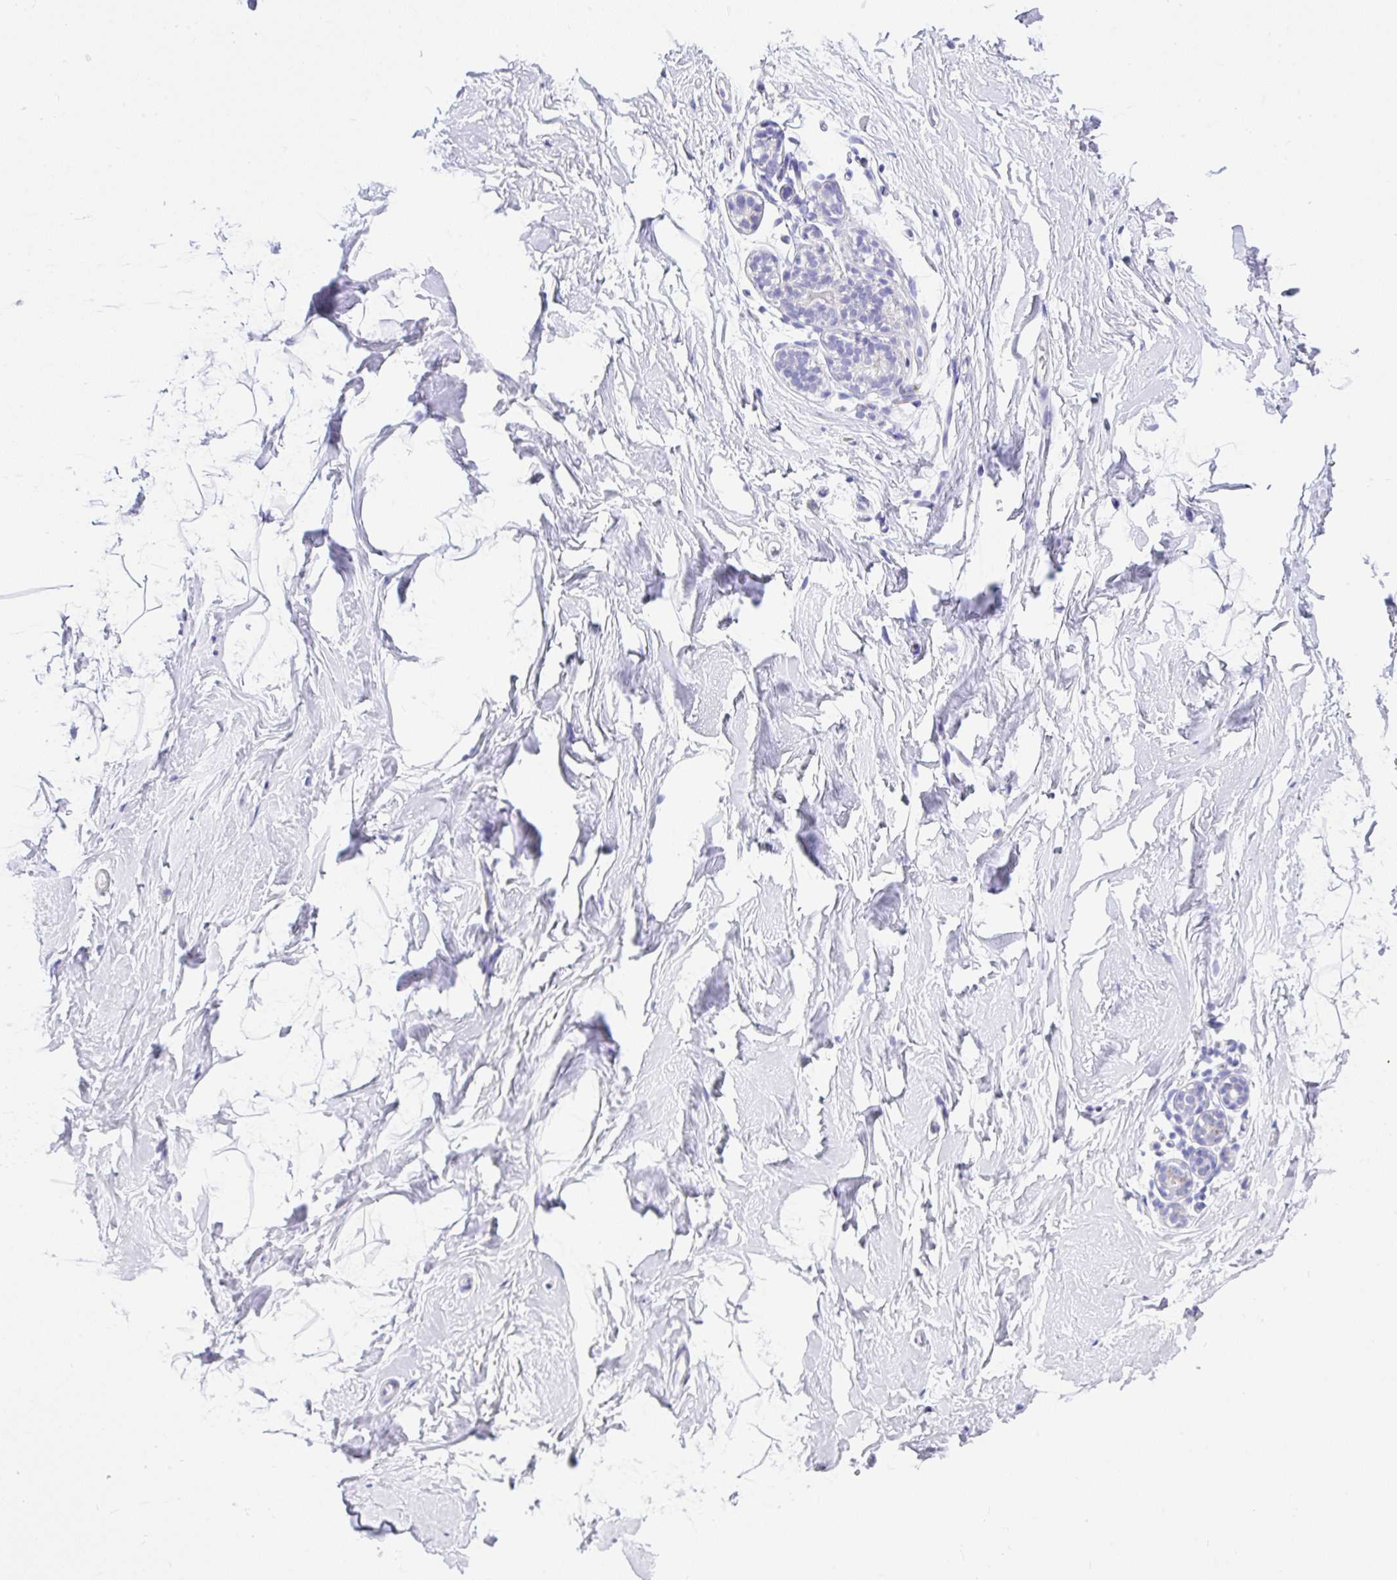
{"staining": {"intensity": "negative", "quantity": "none", "location": "none"}, "tissue": "breast", "cell_type": "Adipocytes", "image_type": "normal", "snomed": [{"axis": "morphology", "description": "Normal tissue, NOS"}, {"axis": "topography", "description": "Breast"}], "caption": "The image reveals no staining of adipocytes in benign breast. The staining is performed using DAB brown chromogen with nuclei counter-stained in using hematoxylin.", "gene": "SLC13A1", "patient": {"sex": "female", "age": 32}}